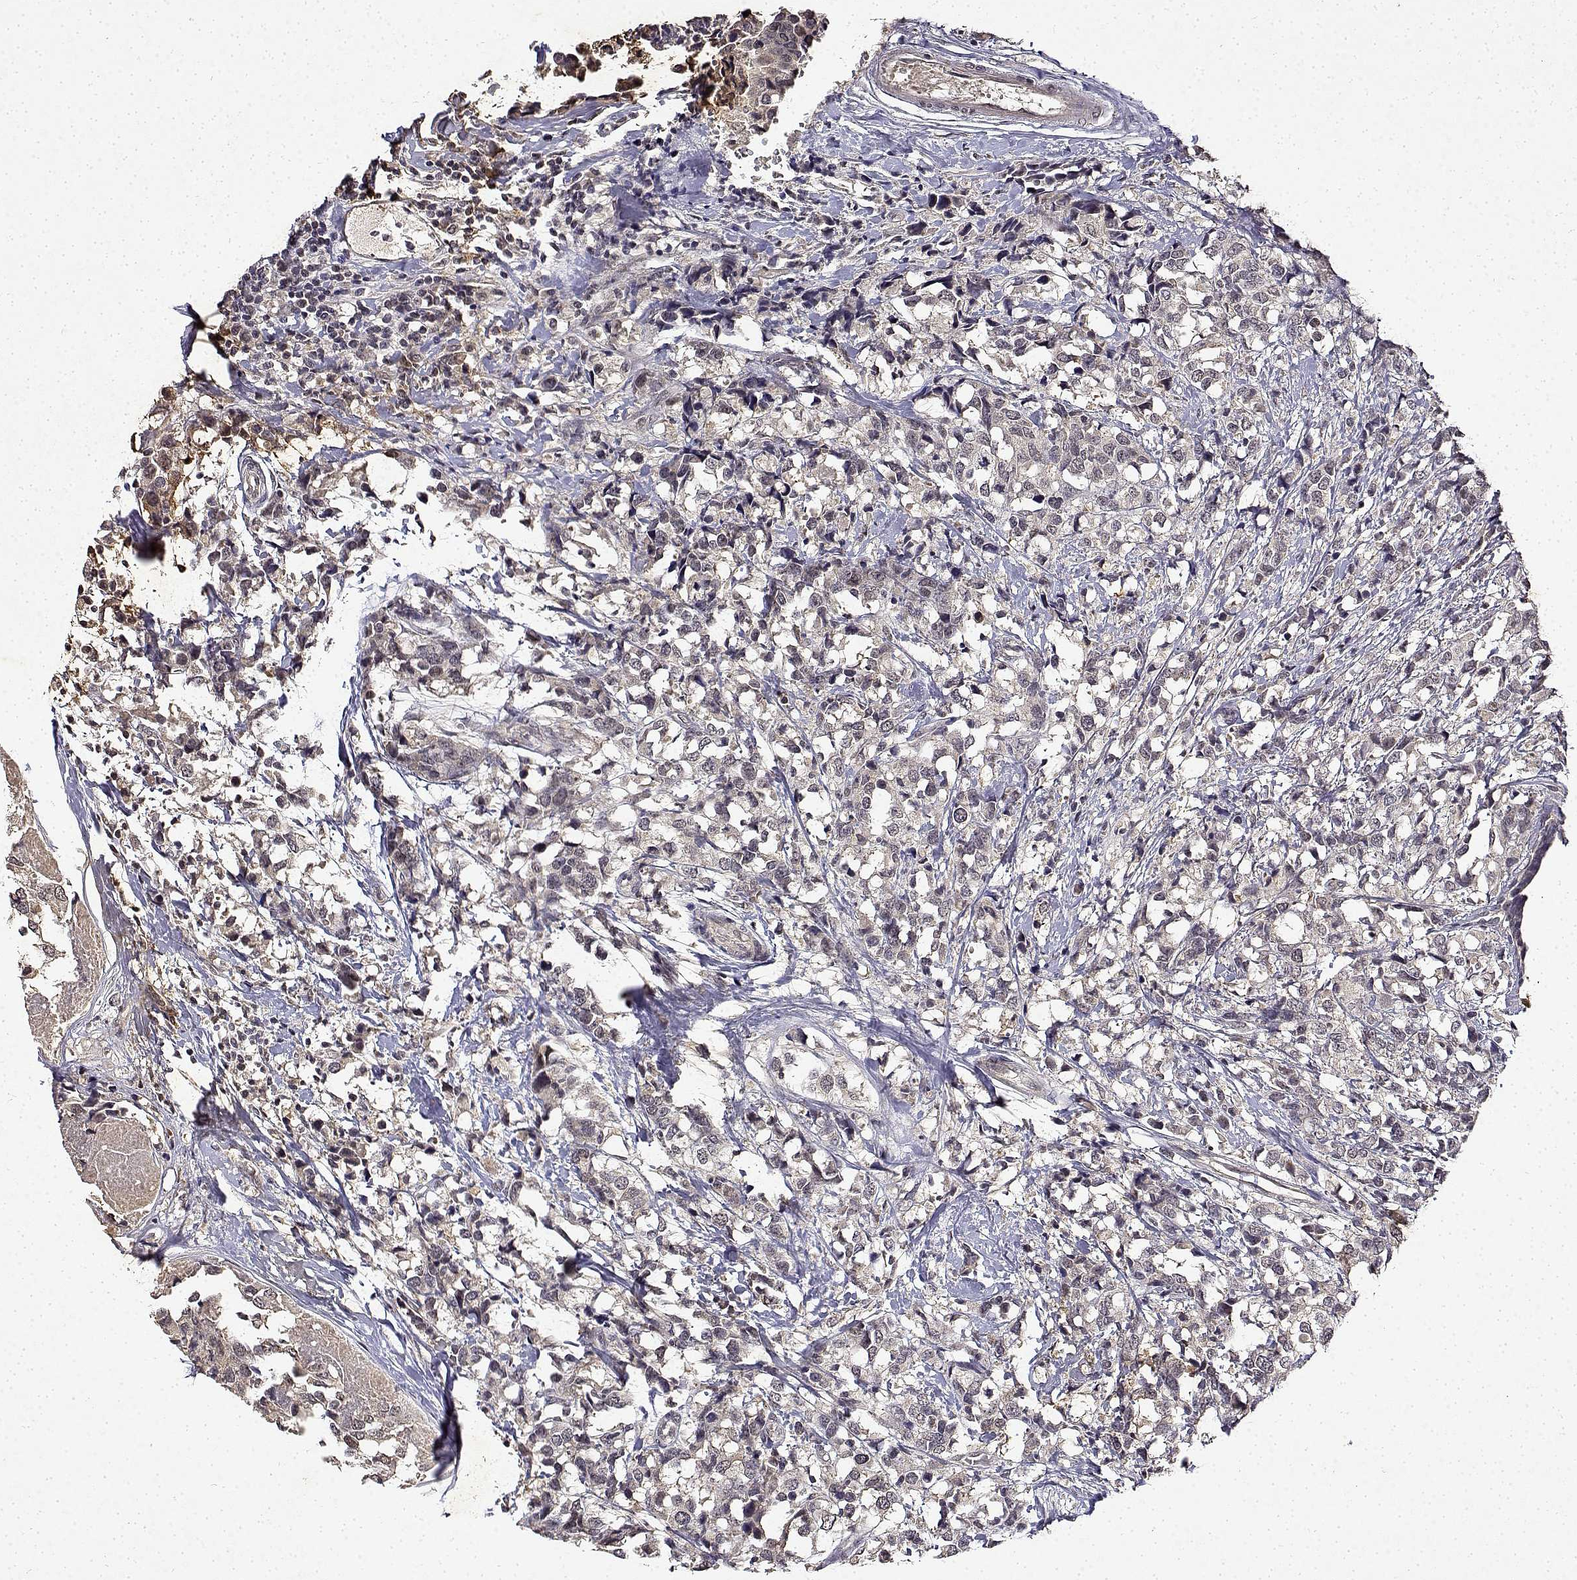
{"staining": {"intensity": "negative", "quantity": "none", "location": "none"}, "tissue": "breast cancer", "cell_type": "Tumor cells", "image_type": "cancer", "snomed": [{"axis": "morphology", "description": "Lobular carcinoma"}, {"axis": "topography", "description": "Breast"}], "caption": "This is an IHC micrograph of lobular carcinoma (breast). There is no staining in tumor cells.", "gene": "BDNF", "patient": {"sex": "female", "age": 59}}